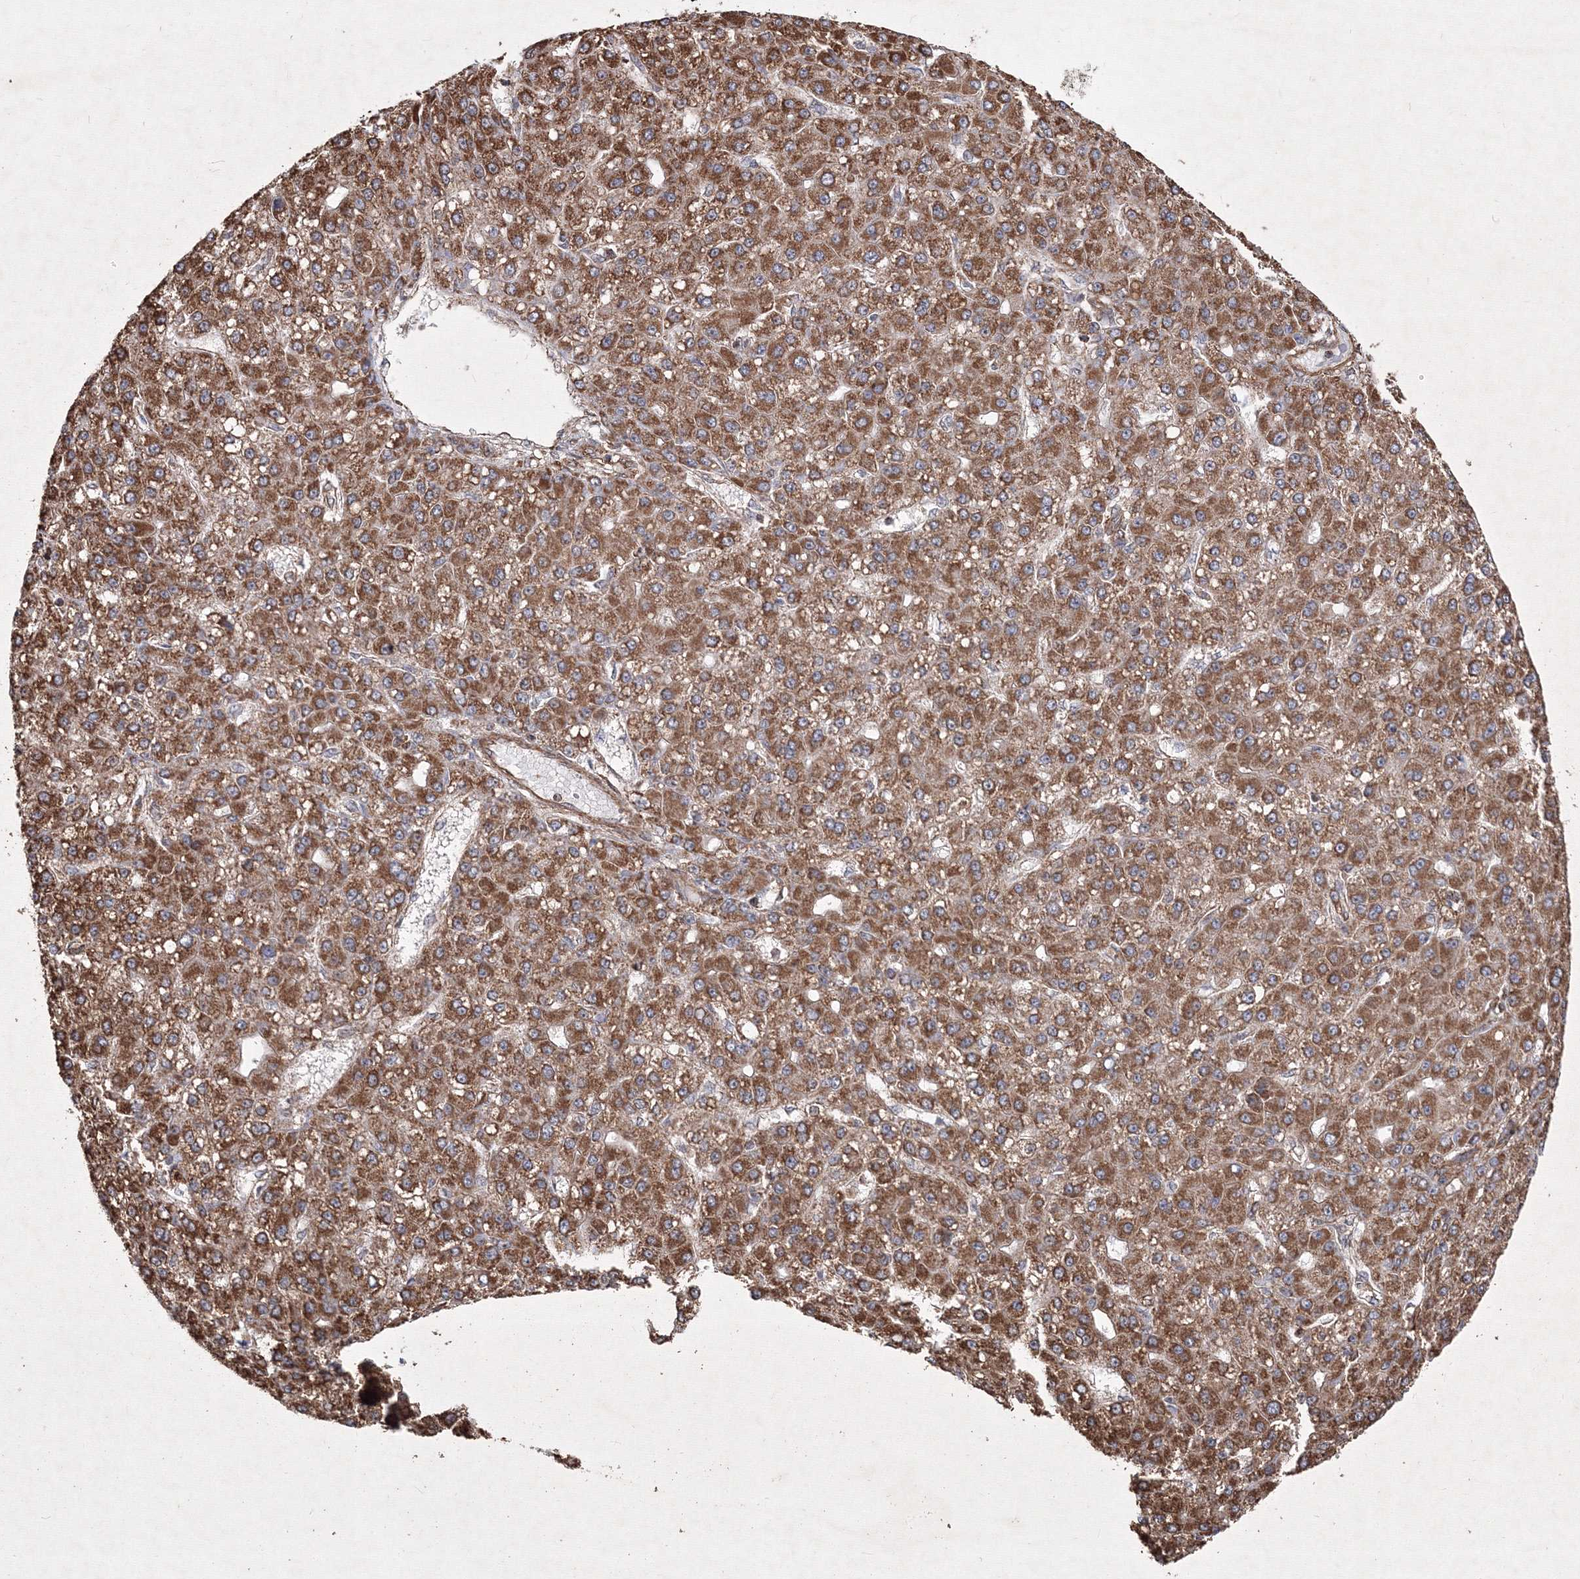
{"staining": {"intensity": "moderate", "quantity": ">75%", "location": "cytoplasmic/membranous"}, "tissue": "liver cancer", "cell_type": "Tumor cells", "image_type": "cancer", "snomed": [{"axis": "morphology", "description": "Carcinoma, Hepatocellular, NOS"}, {"axis": "topography", "description": "Liver"}], "caption": "Liver cancer (hepatocellular carcinoma) stained for a protein (brown) displays moderate cytoplasmic/membranous positive staining in approximately >75% of tumor cells.", "gene": "TMEM139", "patient": {"sex": "male", "age": 67}}